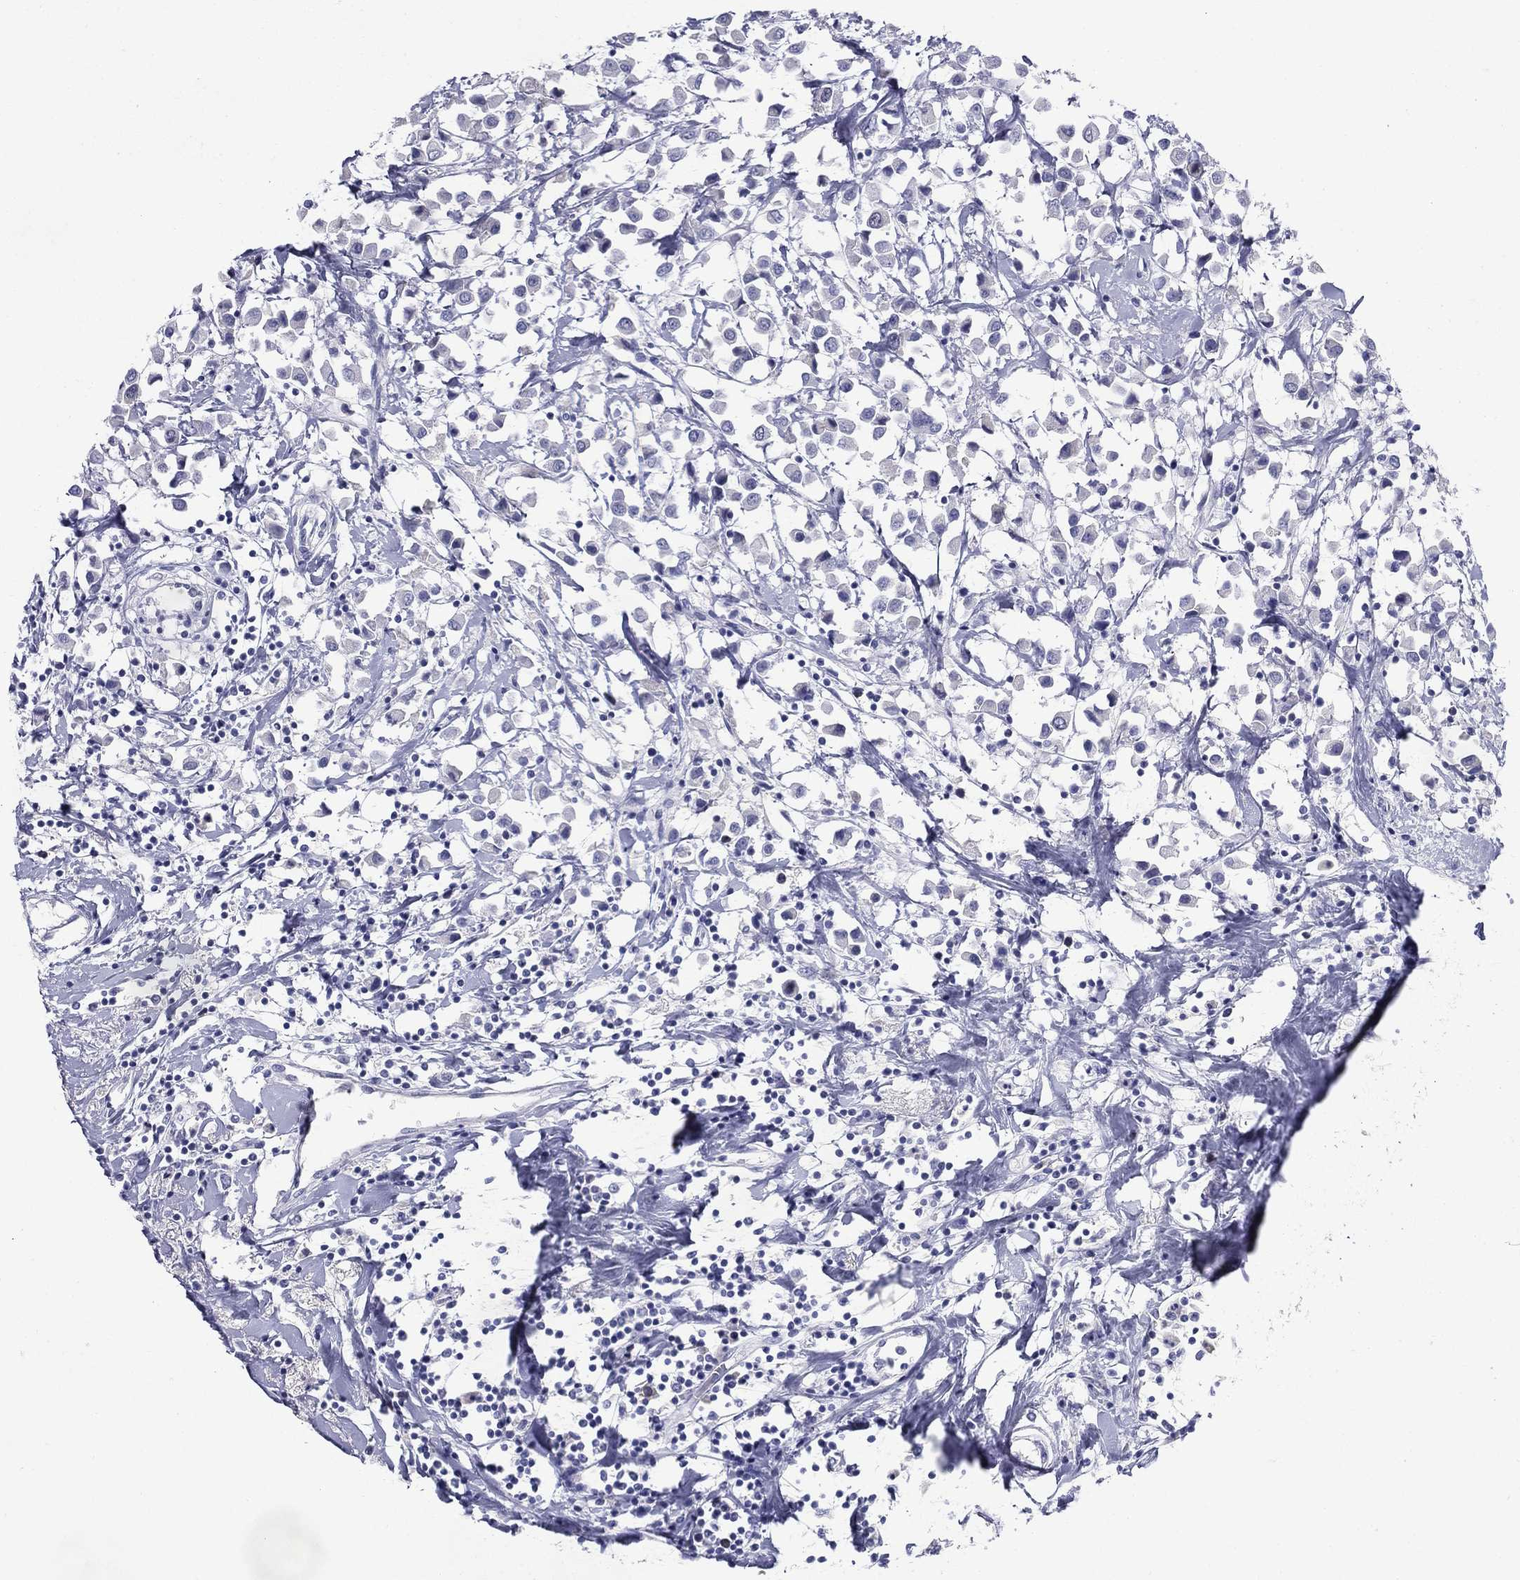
{"staining": {"intensity": "negative", "quantity": "none", "location": "none"}, "tissue": "breast cancer", "cell_type": "Tumor cells", "image_type": "cancer", "snomed": [{"axis": "morphology", "description": "Duct carcinoma"}, {"axis": "topography", "description": "Breast"}], "caption": "Human breast cancer stained for a protein using immunohistochemistry (IHC) reveals no staining in tumor cells.", "gene": "KIF2C", "patient": {"sex": "female", "age": 61}}